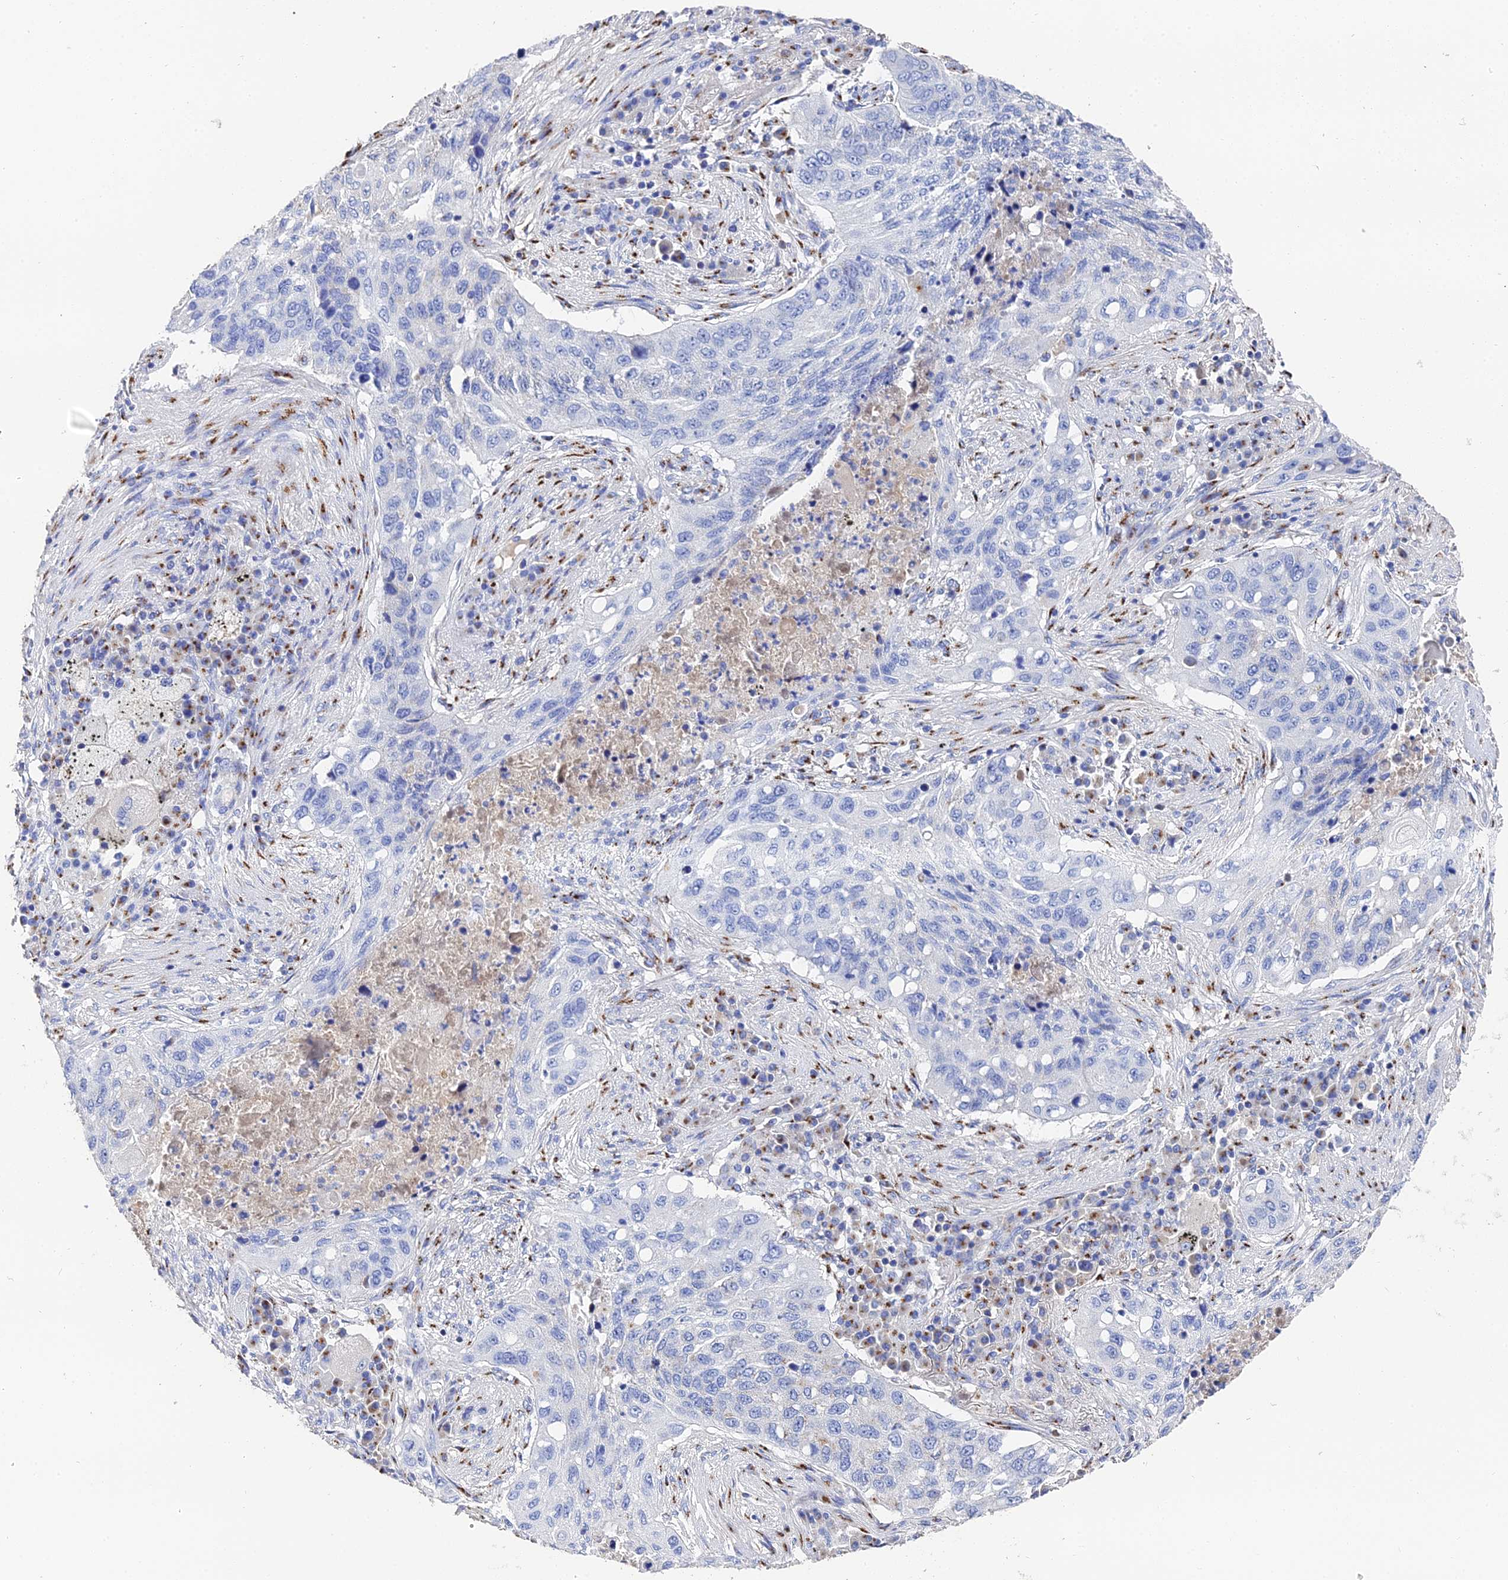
{"staining": {"intensity": "negative", "quantity": "none", "location": "none"}, "tissue": "lung cancer", "cell_type": "Tumor cells", "image_type": "cancer", "snomed": [{"axis": "morphology", "description": "Squamous cell carcinoma, NOS"}, {"axis": "topography", "description": "Lung"}], "caption": "Photomicrograph shows no significant protein expression in tumor cells of lung squamous cell carcinoma.", "gene": "ENSG00000268674", "patient": {"sex": "female", "age": 63}}